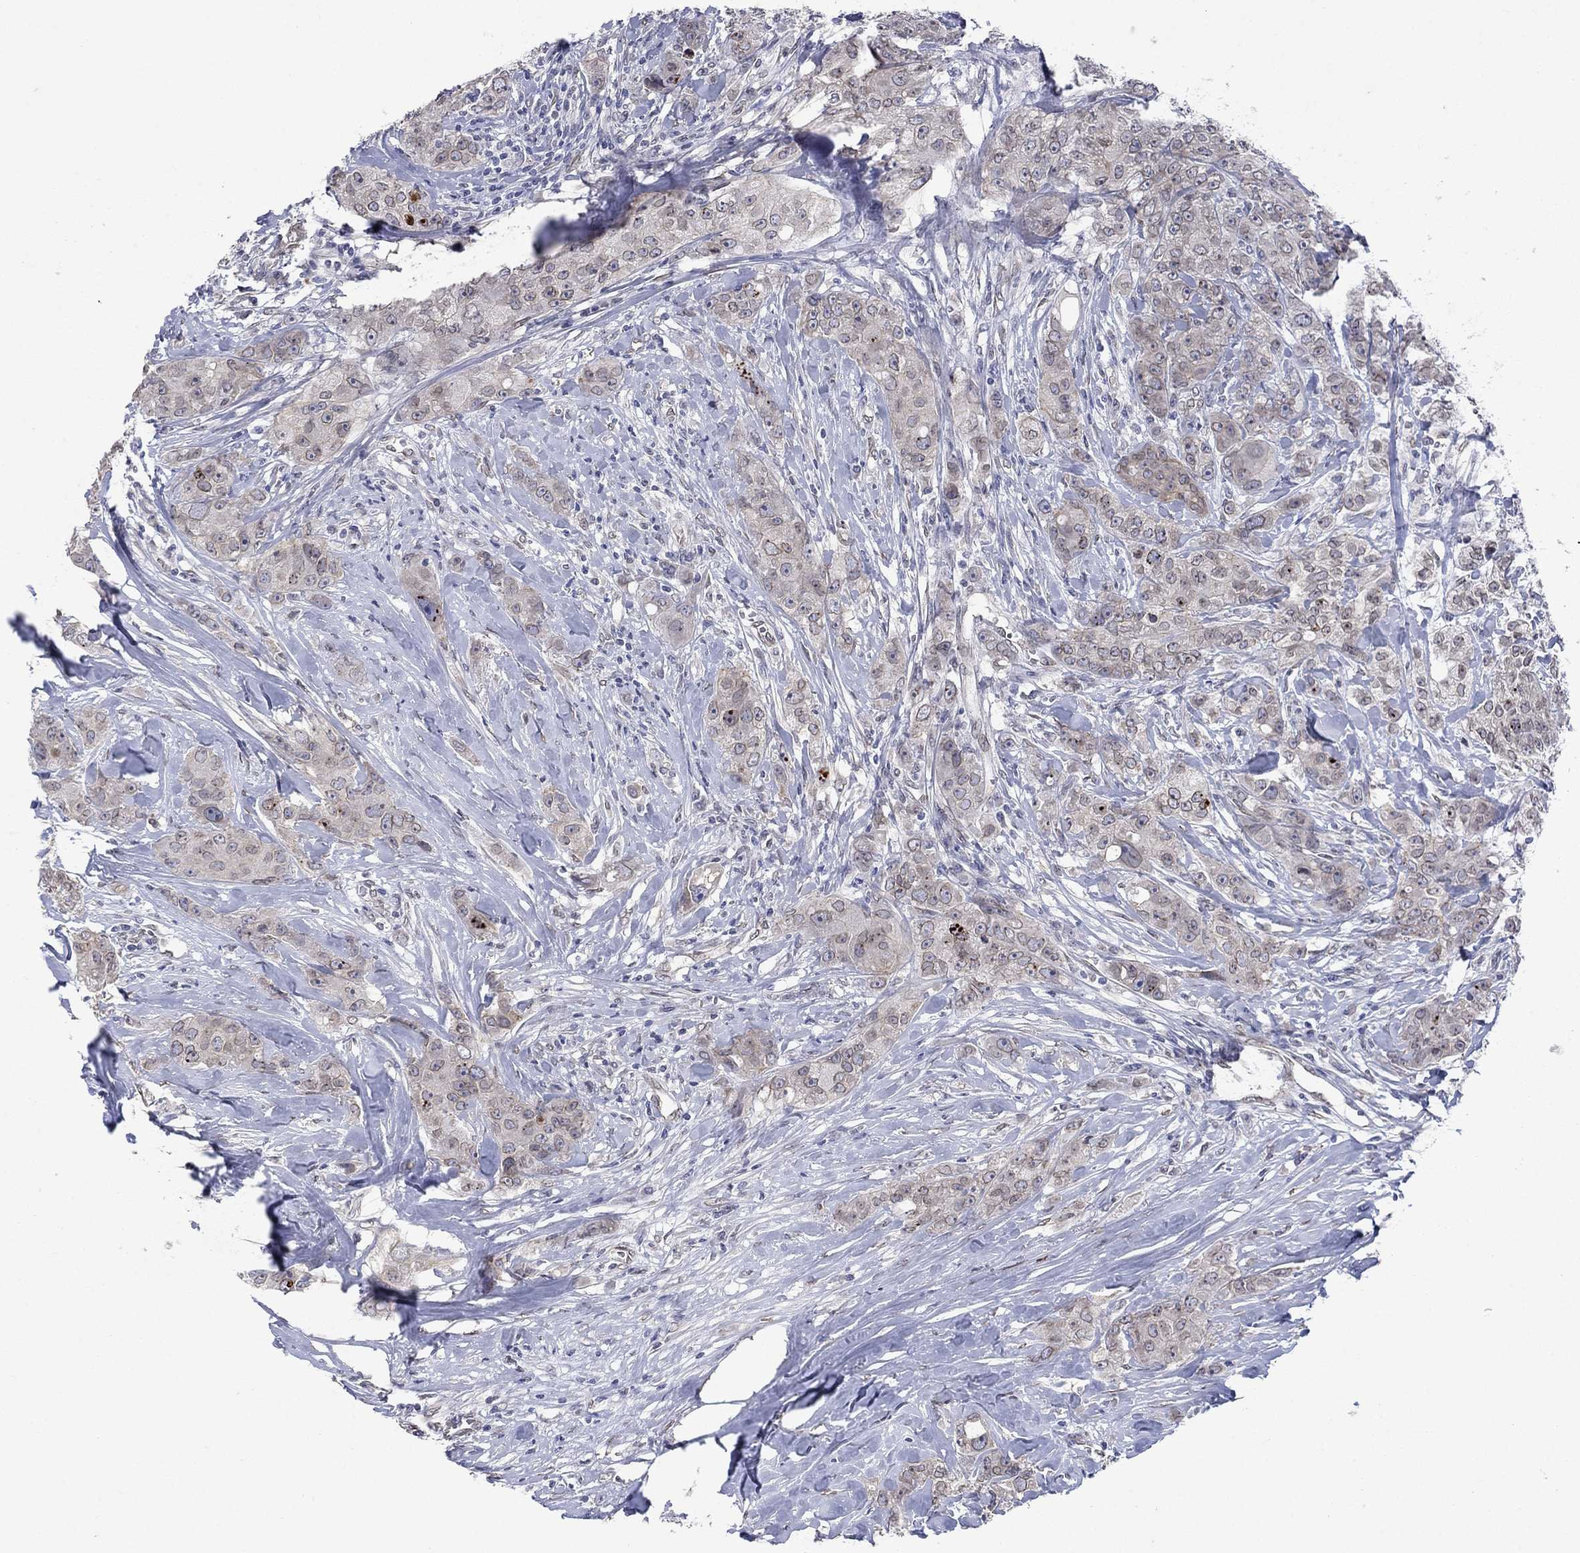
{"staining": {"intensity": "negative", "quantity": "none", "location": "none"}, "tissue": "breast cancer", "cell_type": "Tumor cells", "image_type": "cancer", "snomed": [{"axis": "morphology", "description": "Duct carcinoma"}, {"axis": "topography", "description": "Breast"}], "caption": "Immunohistochemistry (IHC) image of neoplastic tissue: breast invasive ductal carcinoma stained with DAB reveals no significant protein staining in tumor cells.", "gene": "EMC9", "patient": {"sex": "female", "age": 43}}